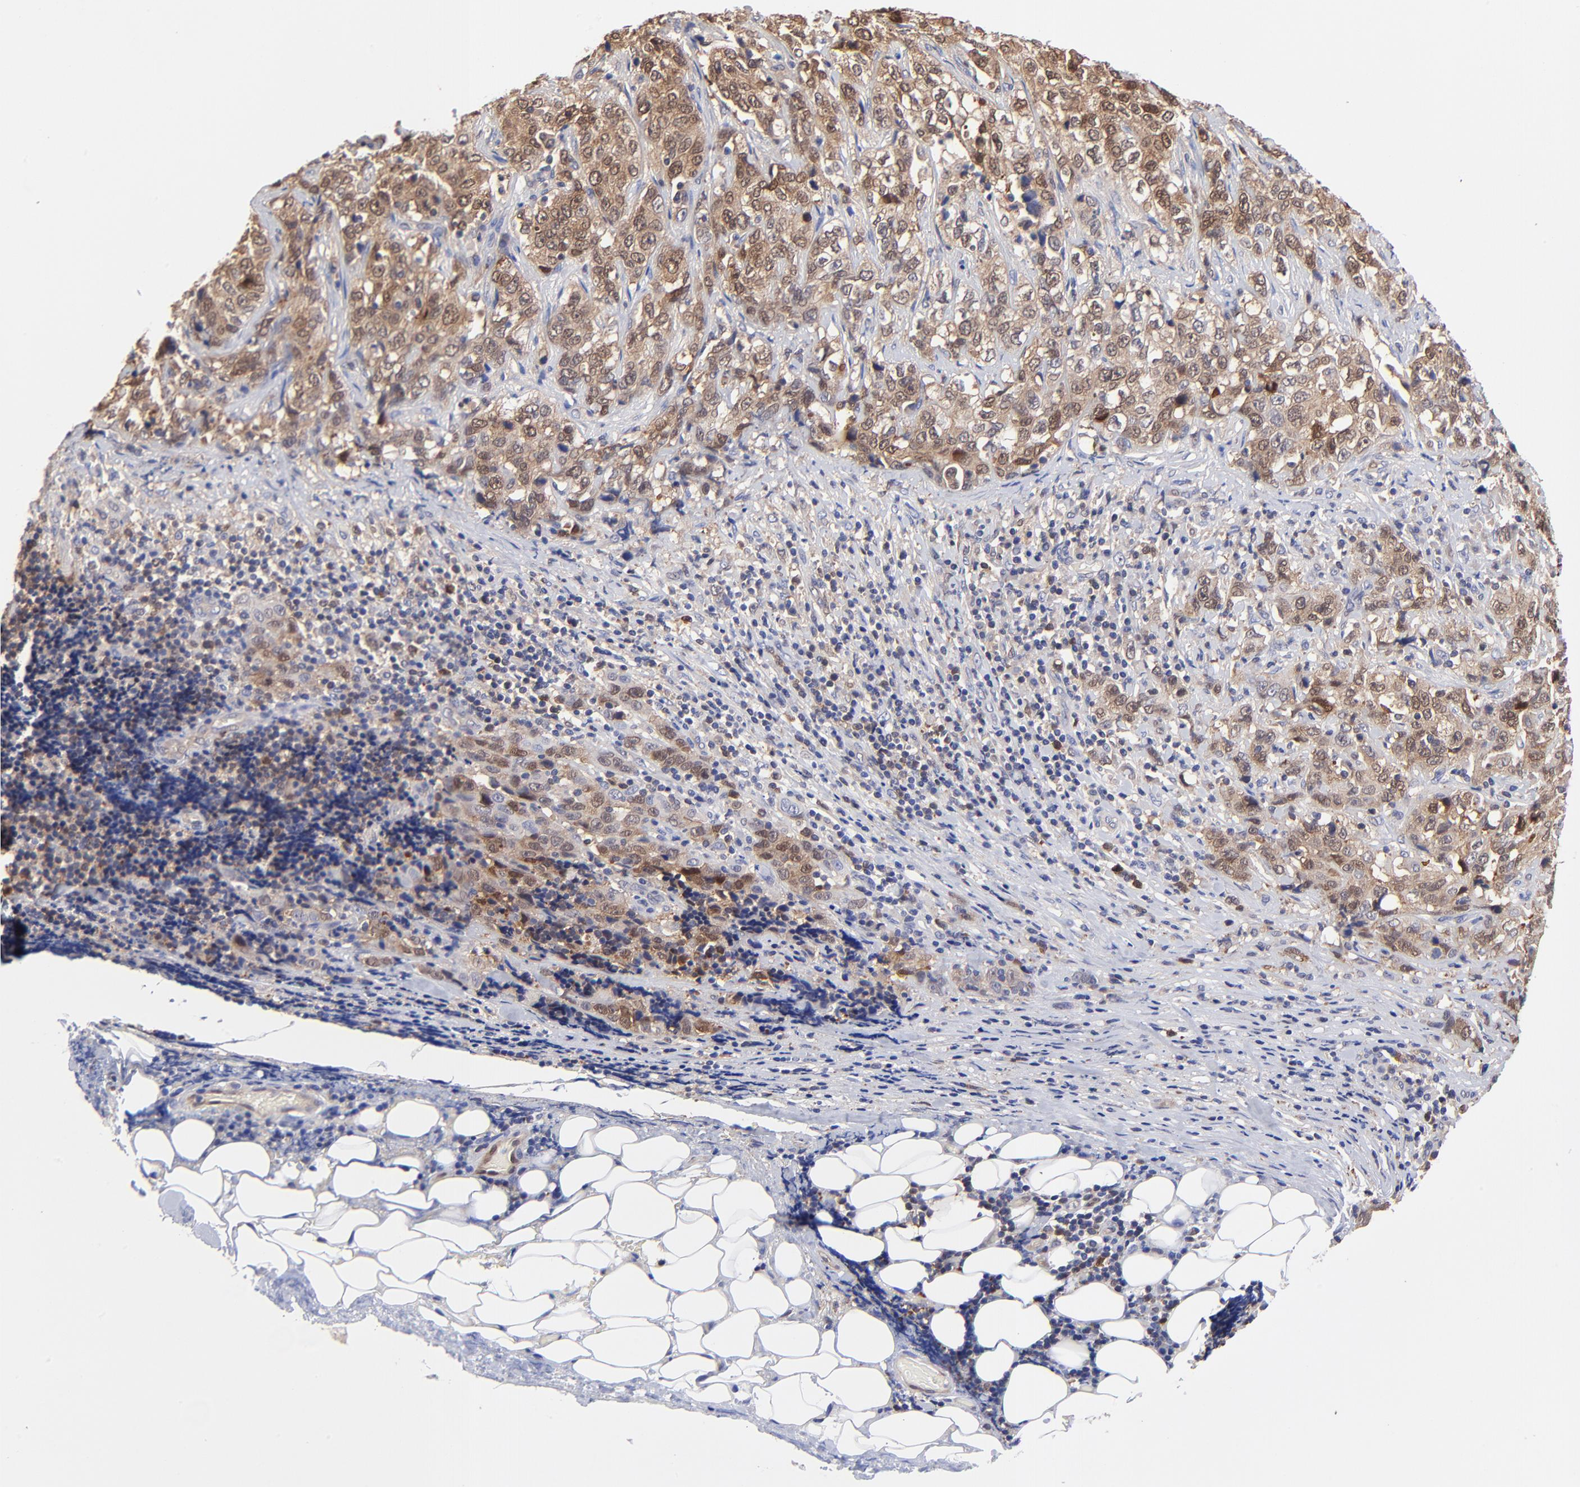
{"staining": {"intensity": "moderate", "quantity": ">75%", "location": "cytoplasmic/membranous,nuclear"}, "tissue": "stomach cancer", "cell_type": "Tumor cells", "image_type": "cancer", "snomed": [{"axis": "morphology", "description": "Adenocarcinoma, NOS"}, {"axis": "topography", "description": "Stomach"}], "caption": "Approximately >75% of tumor cells in human adenocarcinoma (stomach) show moderate cytoplasmic/membranous and nuclear protein staining as visualized by brown immunohistochemical staining.", "gene": "DCTPP1", "patient": {"sex": "male", "age": 48}}